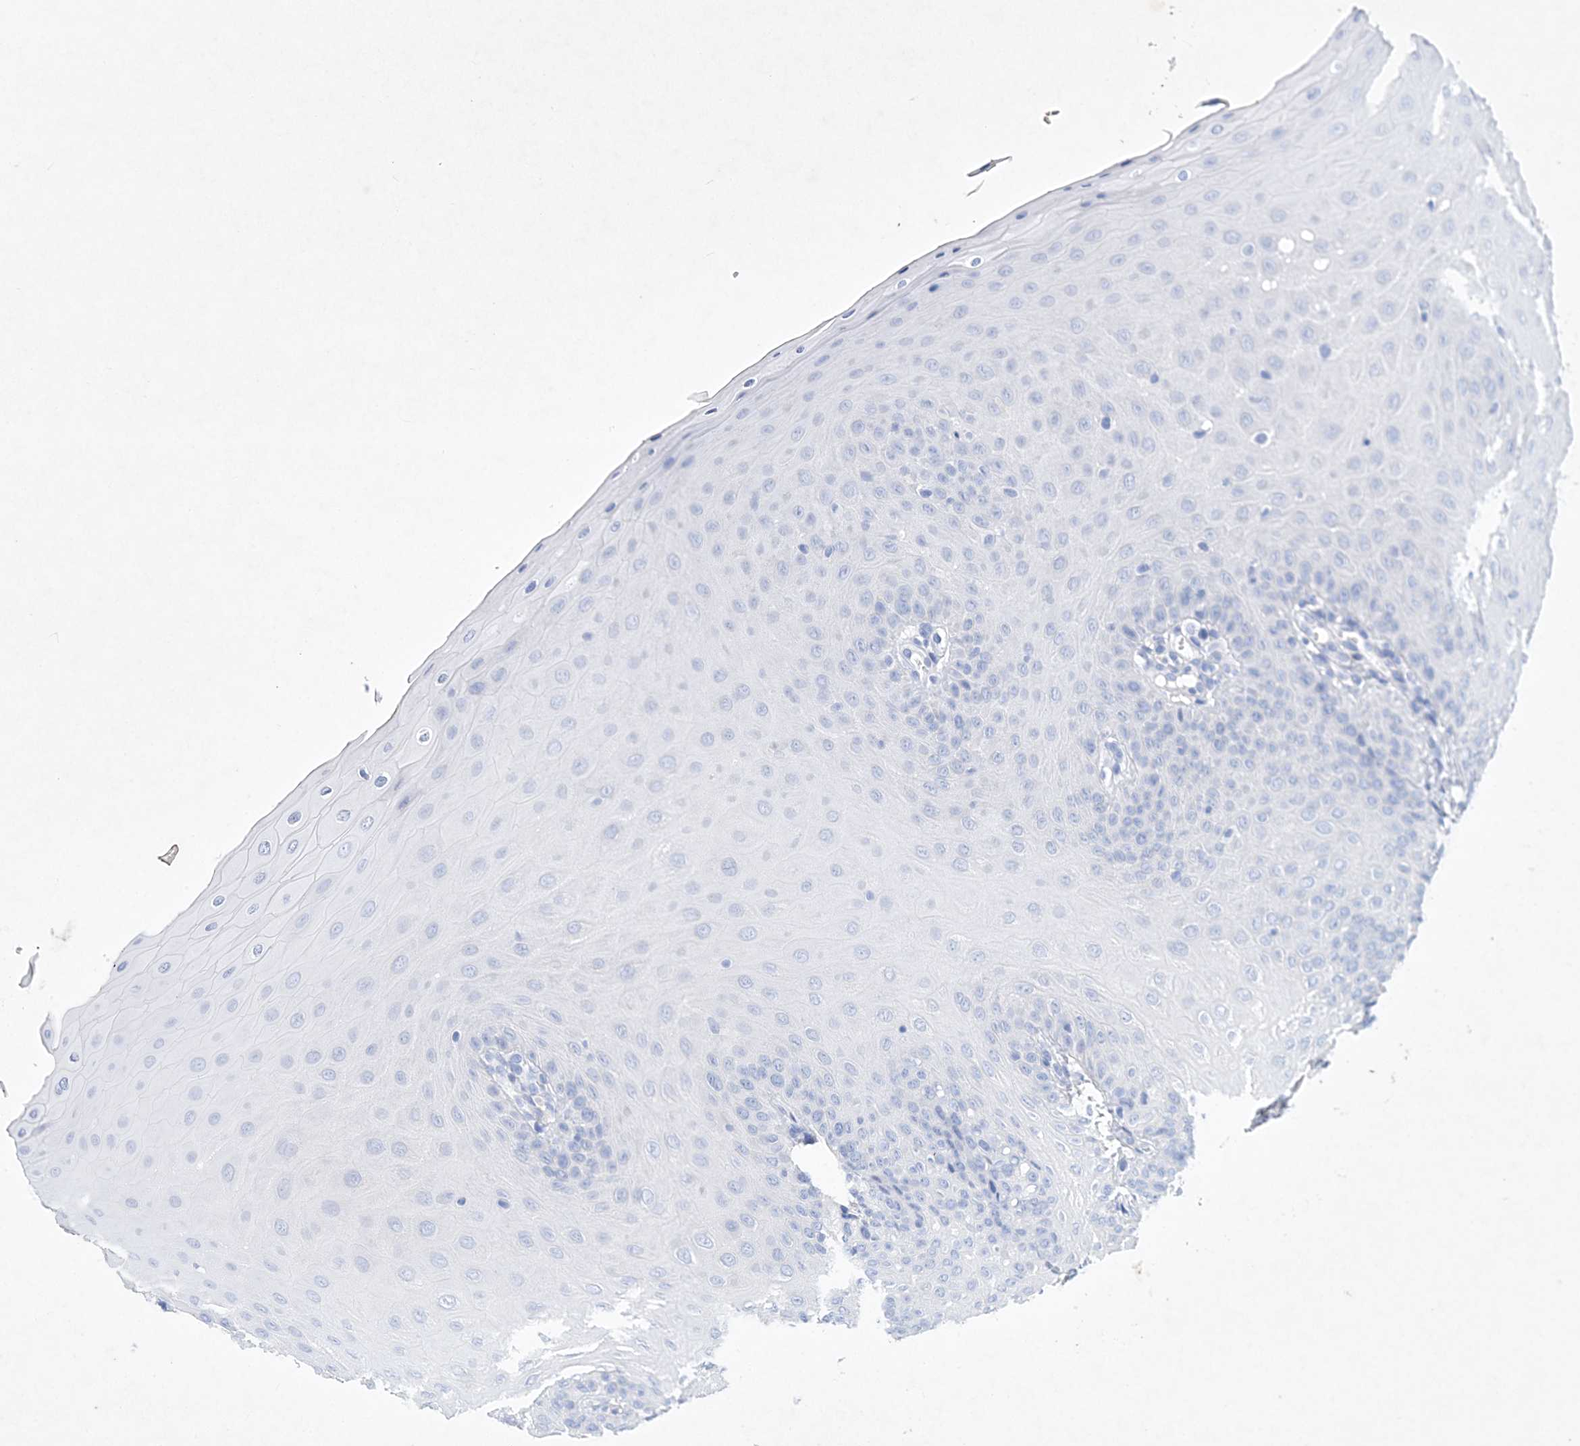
{"staining": {"intensity": "negative", "quantity": "none", "location": "none"}, "tissue": "oral mucosa", "cell_type": "Squamous epithelial cells", "image_type": "normal", "snomed": [{"axis": "morphology", "description": "Normal tissue, NOS"}, {"axis": "topography", "description": "Oral tissue"}], "caption": "Immunohistochemistry photomicrograph of normal human oral mucosa stained for a protein (brown), which displays no expression in squamous epithelial cells.", "gene": "COPS8", "patient": {"sex": "female", "age": 68}}